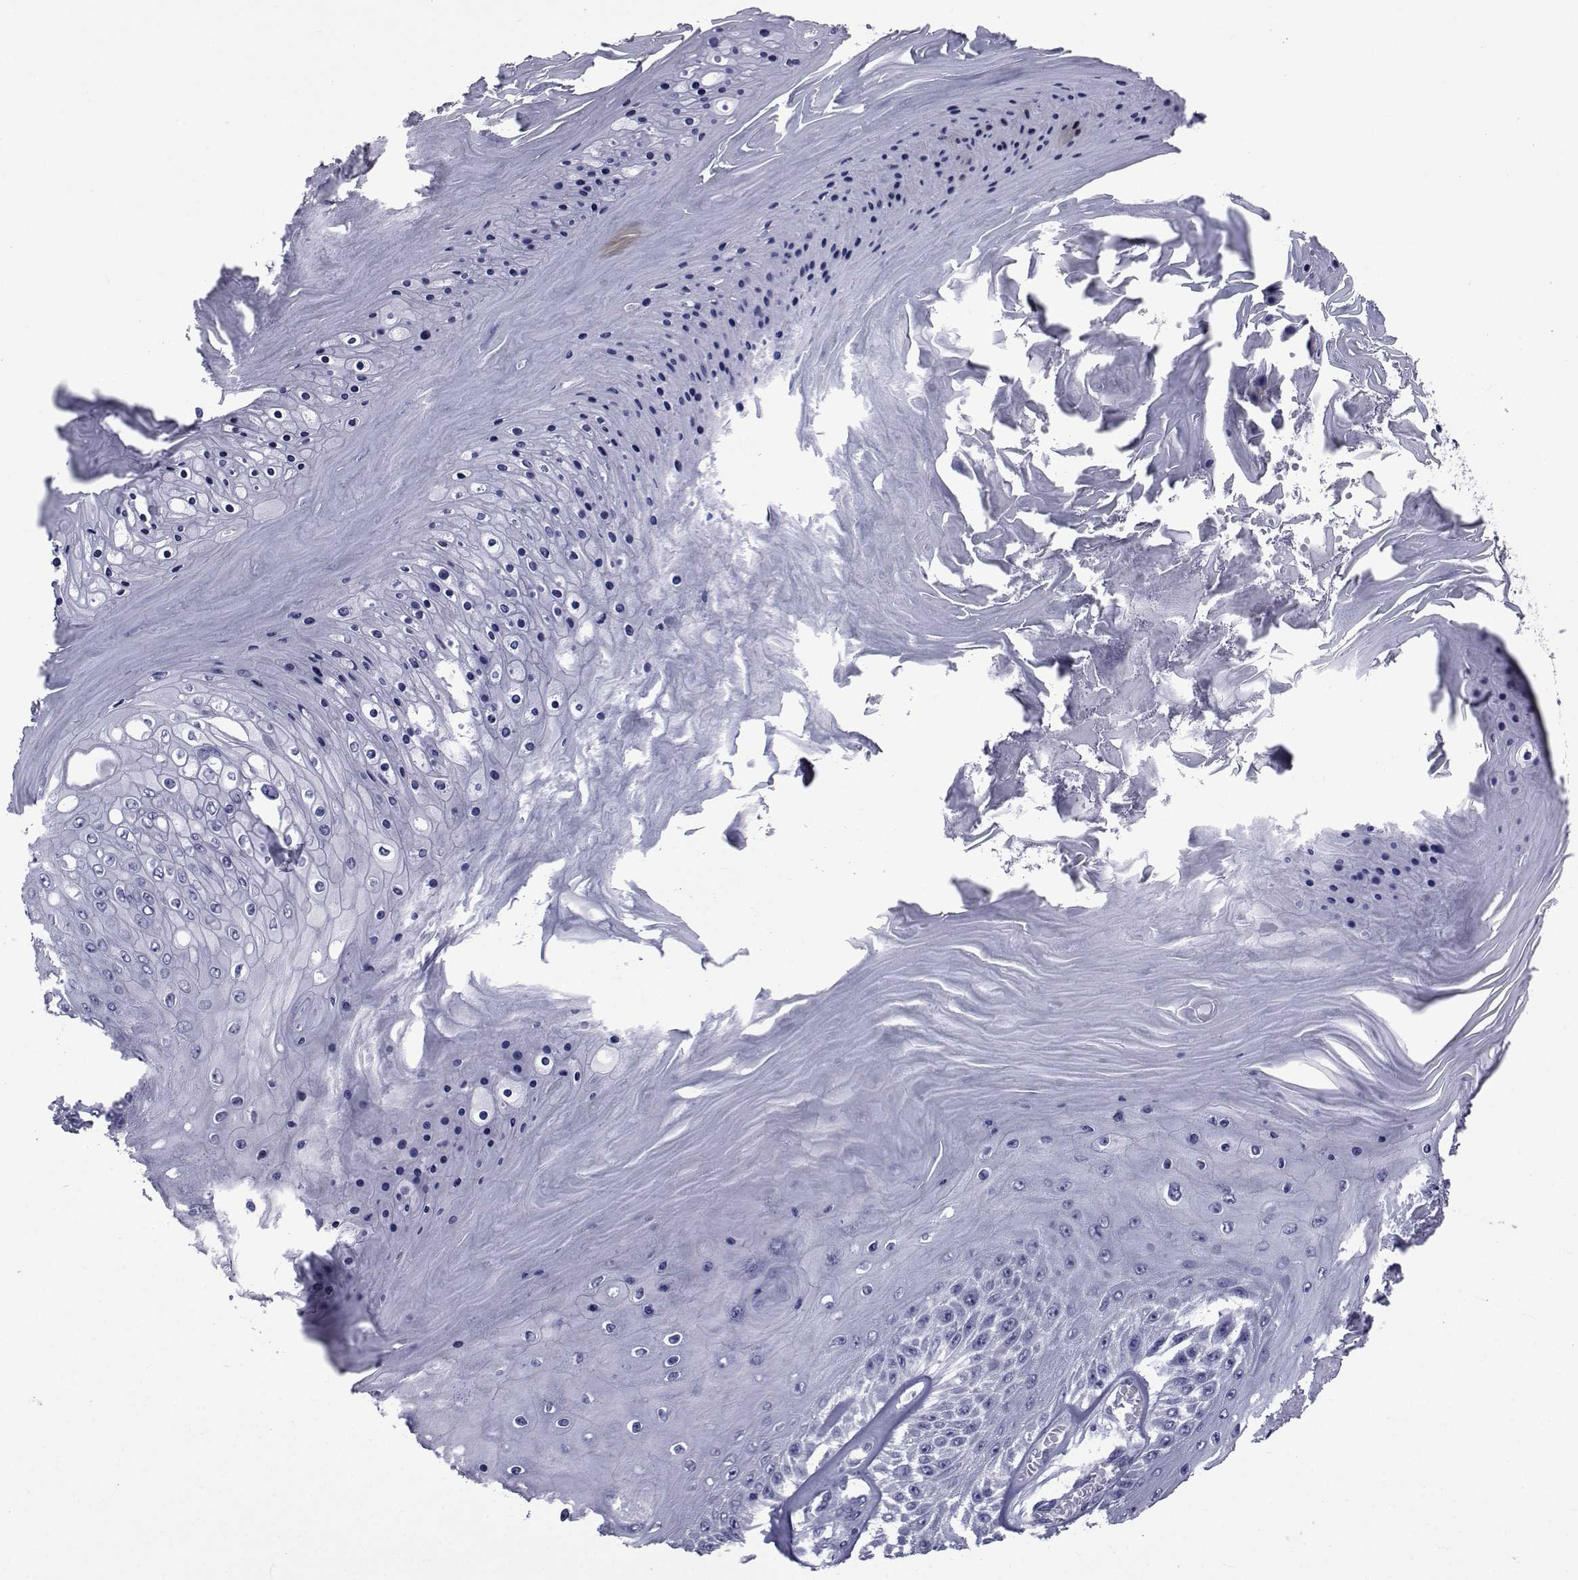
{"staining": {"intensity": "negative", "quantity": "none", "location": "none"}, "tissue": "skin cancer", "cell_type": "Tumor cells", "image_type": "cancer", "snomed": [{"axis": "morphology", "description": "Squamous cell carcinoma, NOS"}, {"axis": "topography", "description": "Skin"}], "caption": "Micrograph shows no protein positivity in tumor cells of skin cancer (squamous cell carcinoma) tissue.", "gene": "SEMA5B", "patient": {"sex": "male", "age": 62}}